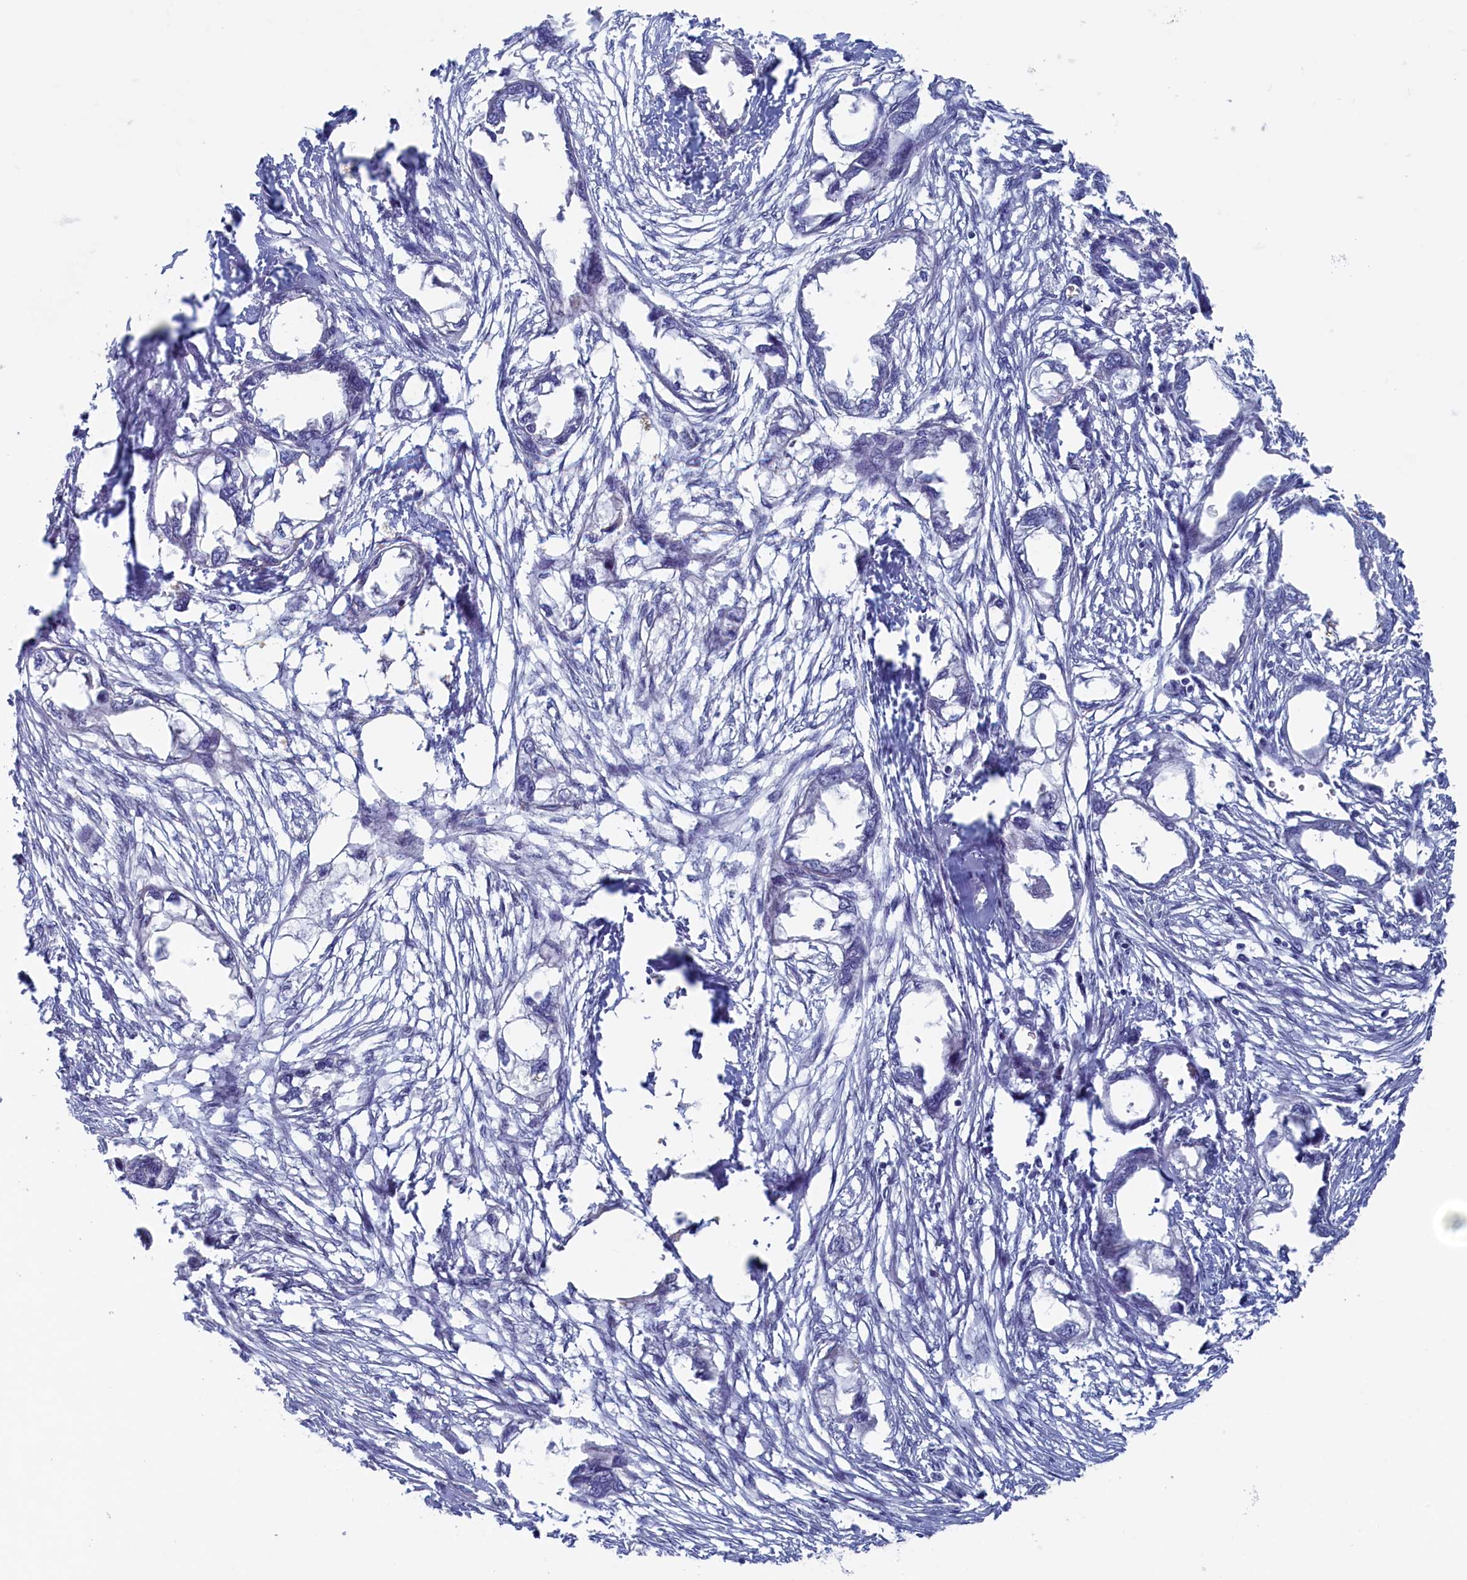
{"staining": {"intensity": "negative", "quantity": "none", "location": "none"}, "tissue": "endometrial cancer", "cell_type": "Tumor cells", "image_type": "cancer", "snomed": [{"axis": "morphology", "description": "Adenocarcinoma, NOS"}, {"axis": "morphology", "description": "Adenocarcinoma, metastatic, NOS"}, {"axis": "topography", "description": "Adipose tissue"}, {"axis": "topography", "description": "Endometrium"}], "caption": "Metastatic adenocarcinoma (endometrial) stained for a protein using immunohistochemistry shows no positivity tumor cells.", "gene": "WDR76", "patient": {"sex": "female", "age": 67}}